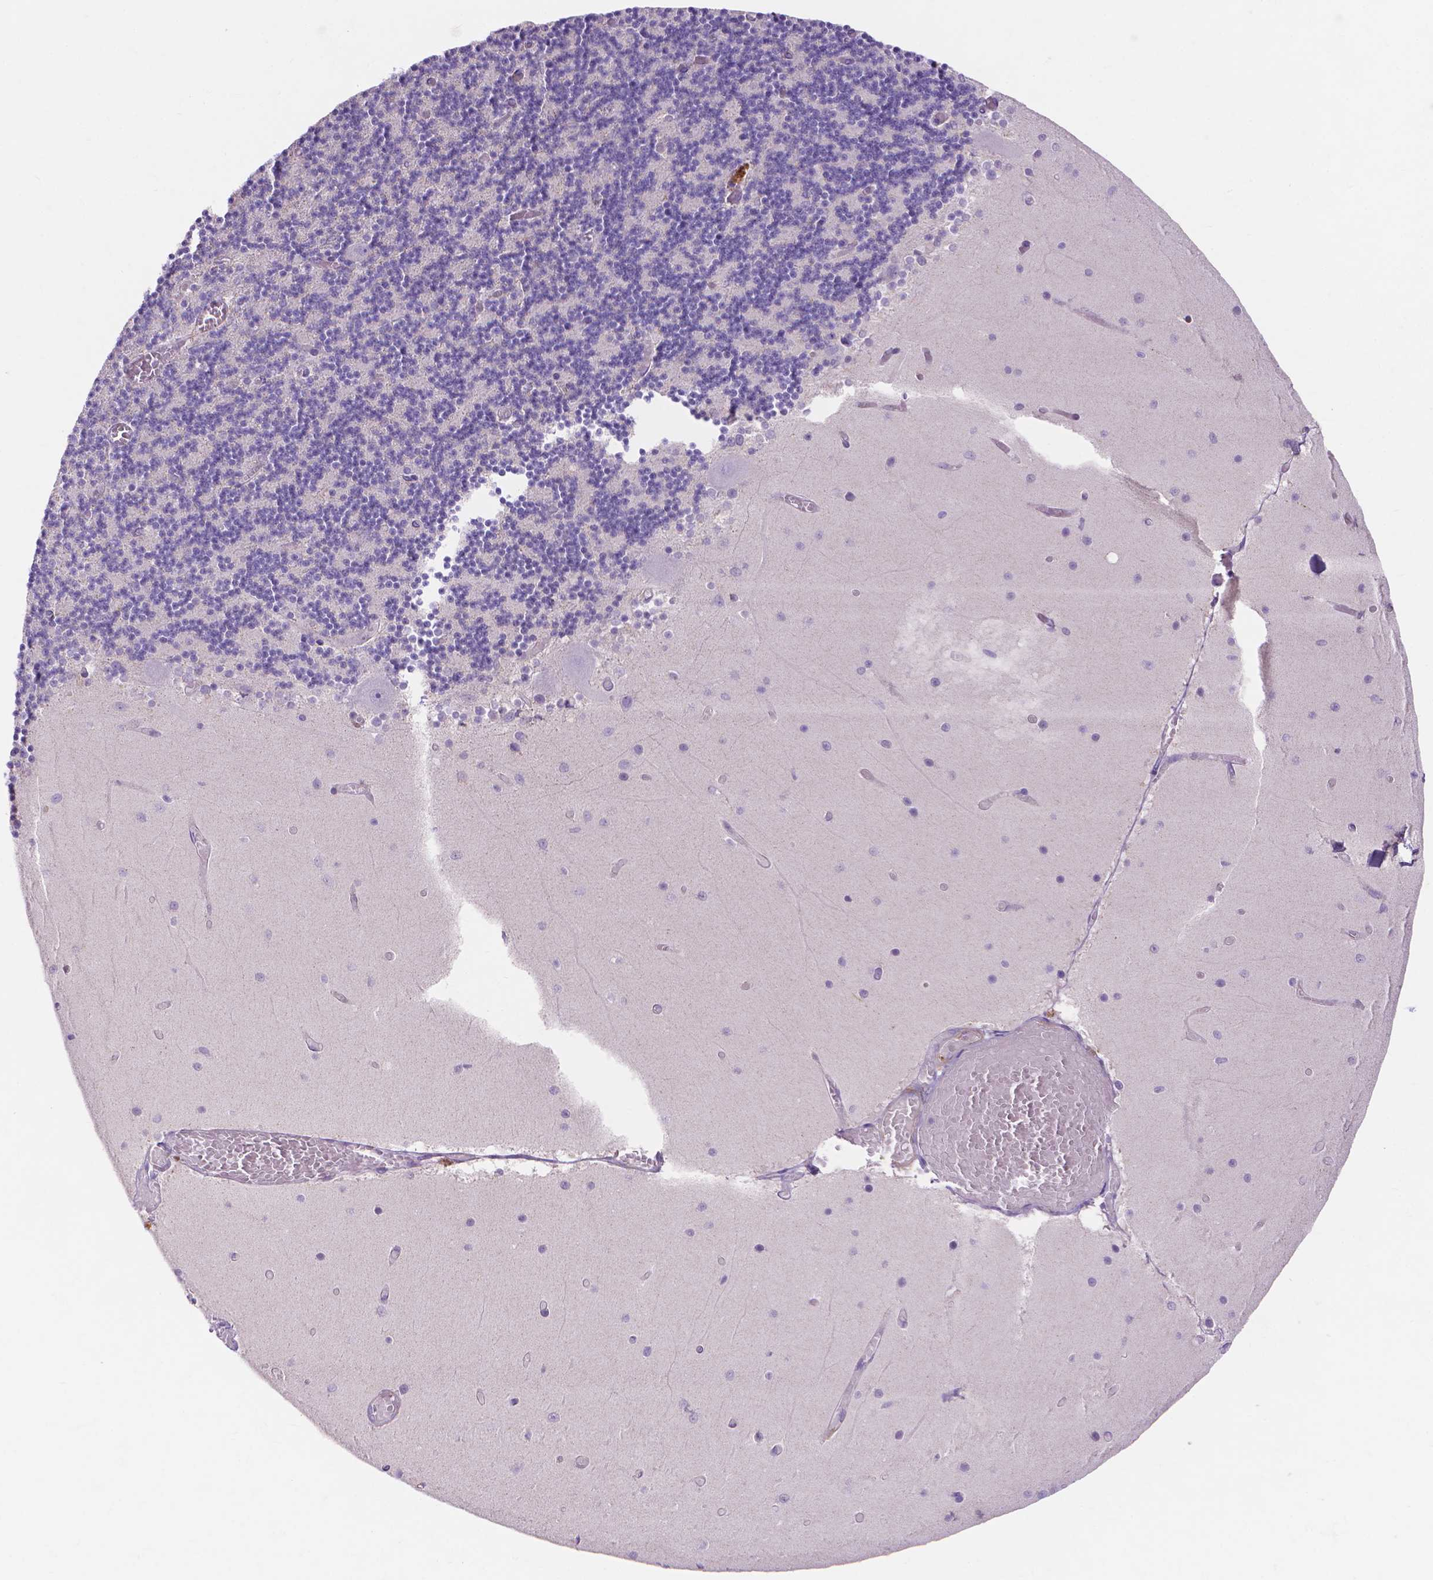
{"staining": {"intensity": "negative", "quantity": "none", "location": "none"}, "tissue": "cerebellum", "cell_type": "Cells in granular layer", "image_type": "normal", "snomed": [{"axis": "morphology", "description": "Normal tissue, NOS"}, {"axis": "topography", "description": "Cerebellum"}], "caption": "Immunohistochemistry (IHC) micrograph of unremarkable cerebellum: cerebellum stained with DAB exhibits no significant protein staining in cells in granular layer.", "gene": "MBLAC1", "patient": {"sex": "female", "age": 28}}